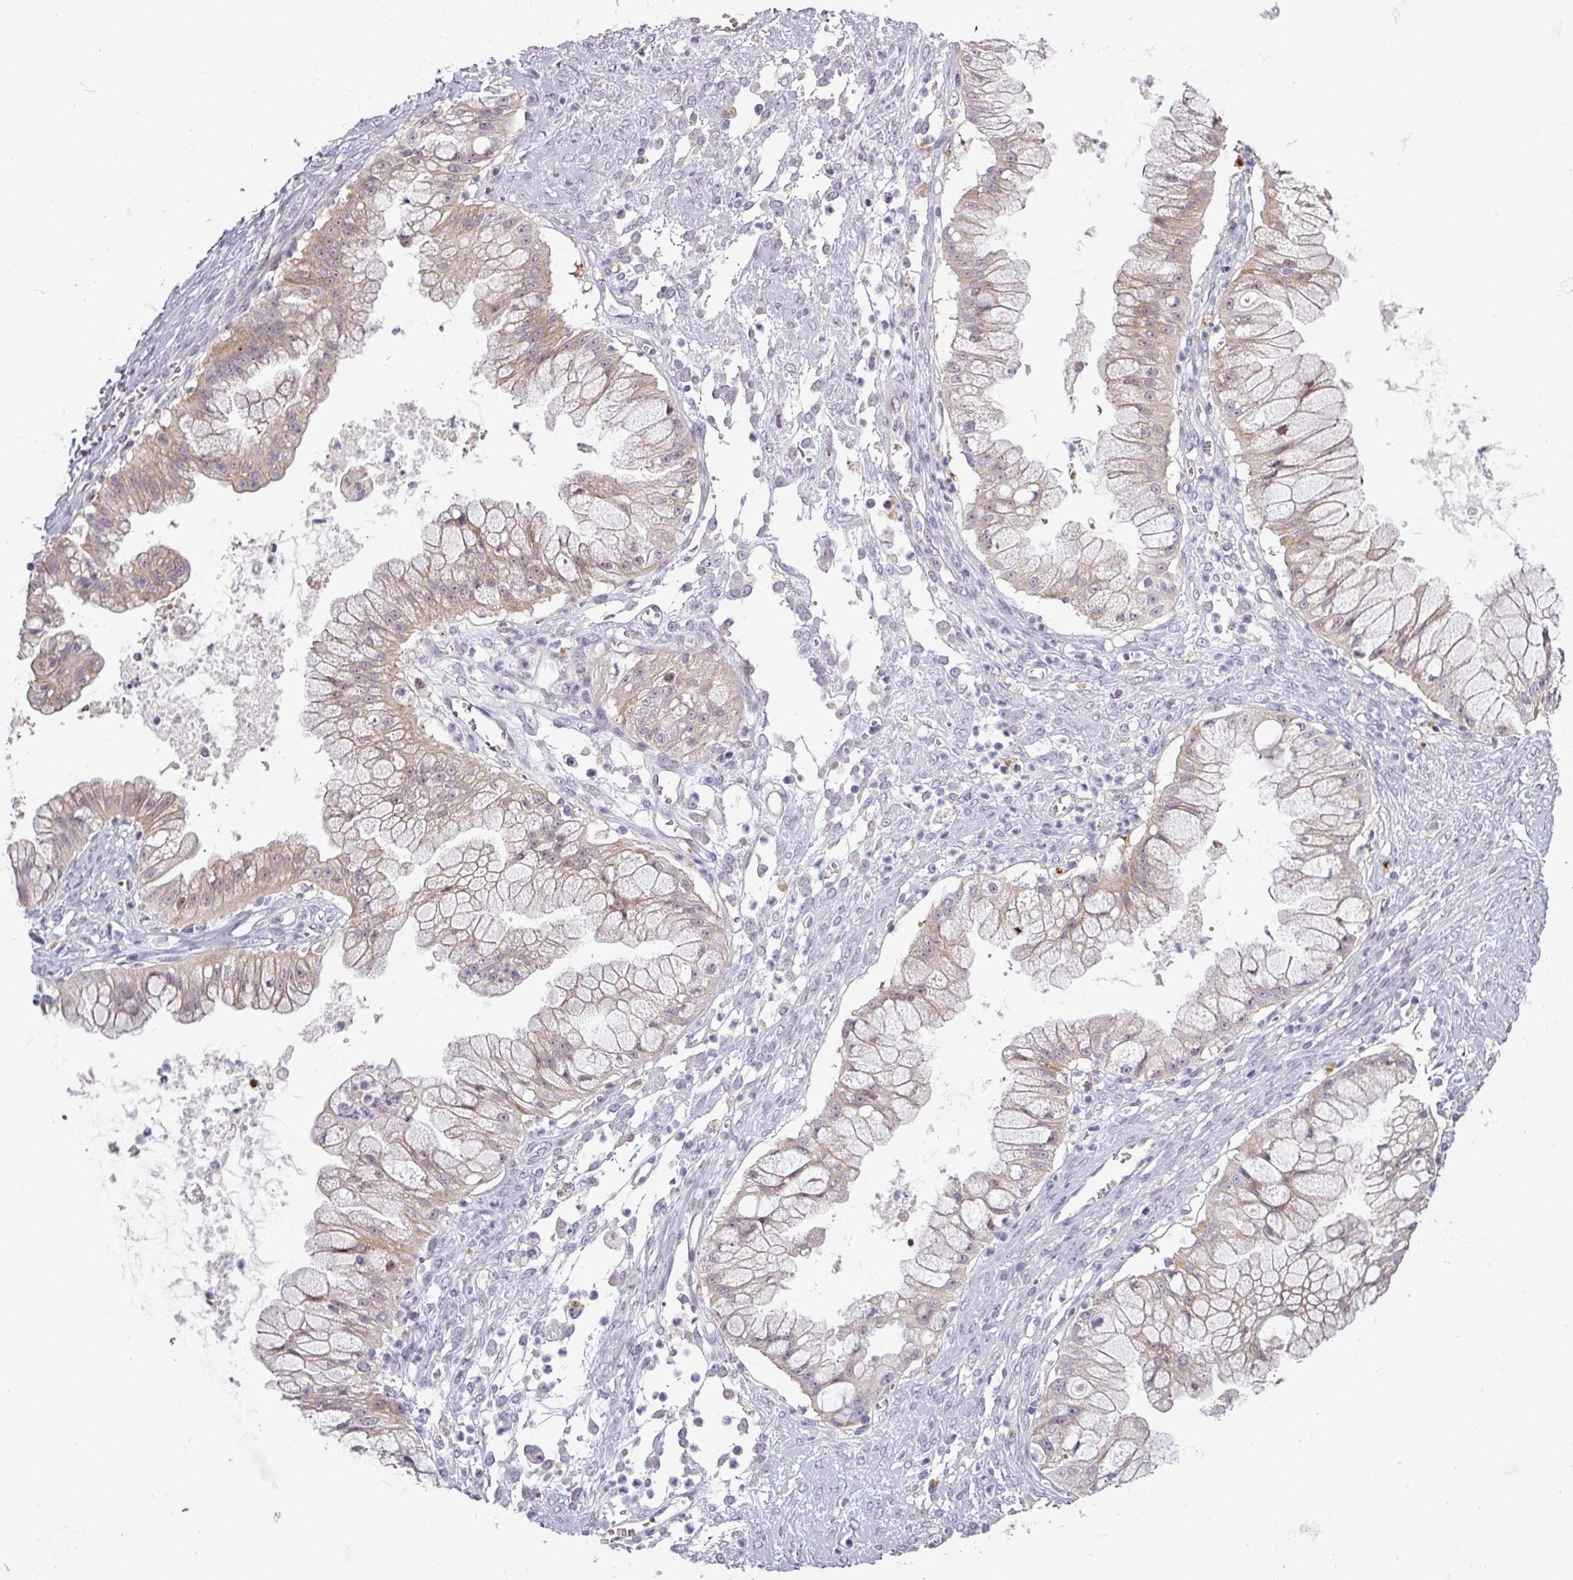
{"staining": {"intensity": "weak", "quantity": ">75%", "location": "cytoplasmic/membranous"}, "tissue": "ovarian cancer", "cell_type": "Tumor cells", "image_type": "cancer", "snomed": [{"axis": "morphology", "description": "Cystadenocarcinoma, mucinous, NOS"}, {"axis": "topography", "description": "Ovary"}], "caption": "Approximately >75% of tumor cells in ovarian cancer (mucinous cystadenocarcinoma) show weak cytoplasmic/membranous protein positivity as visualized by brown immunohistochemical staining.", "gene": "C2orf16", "patient": {"sex": "female", "age": 70}}